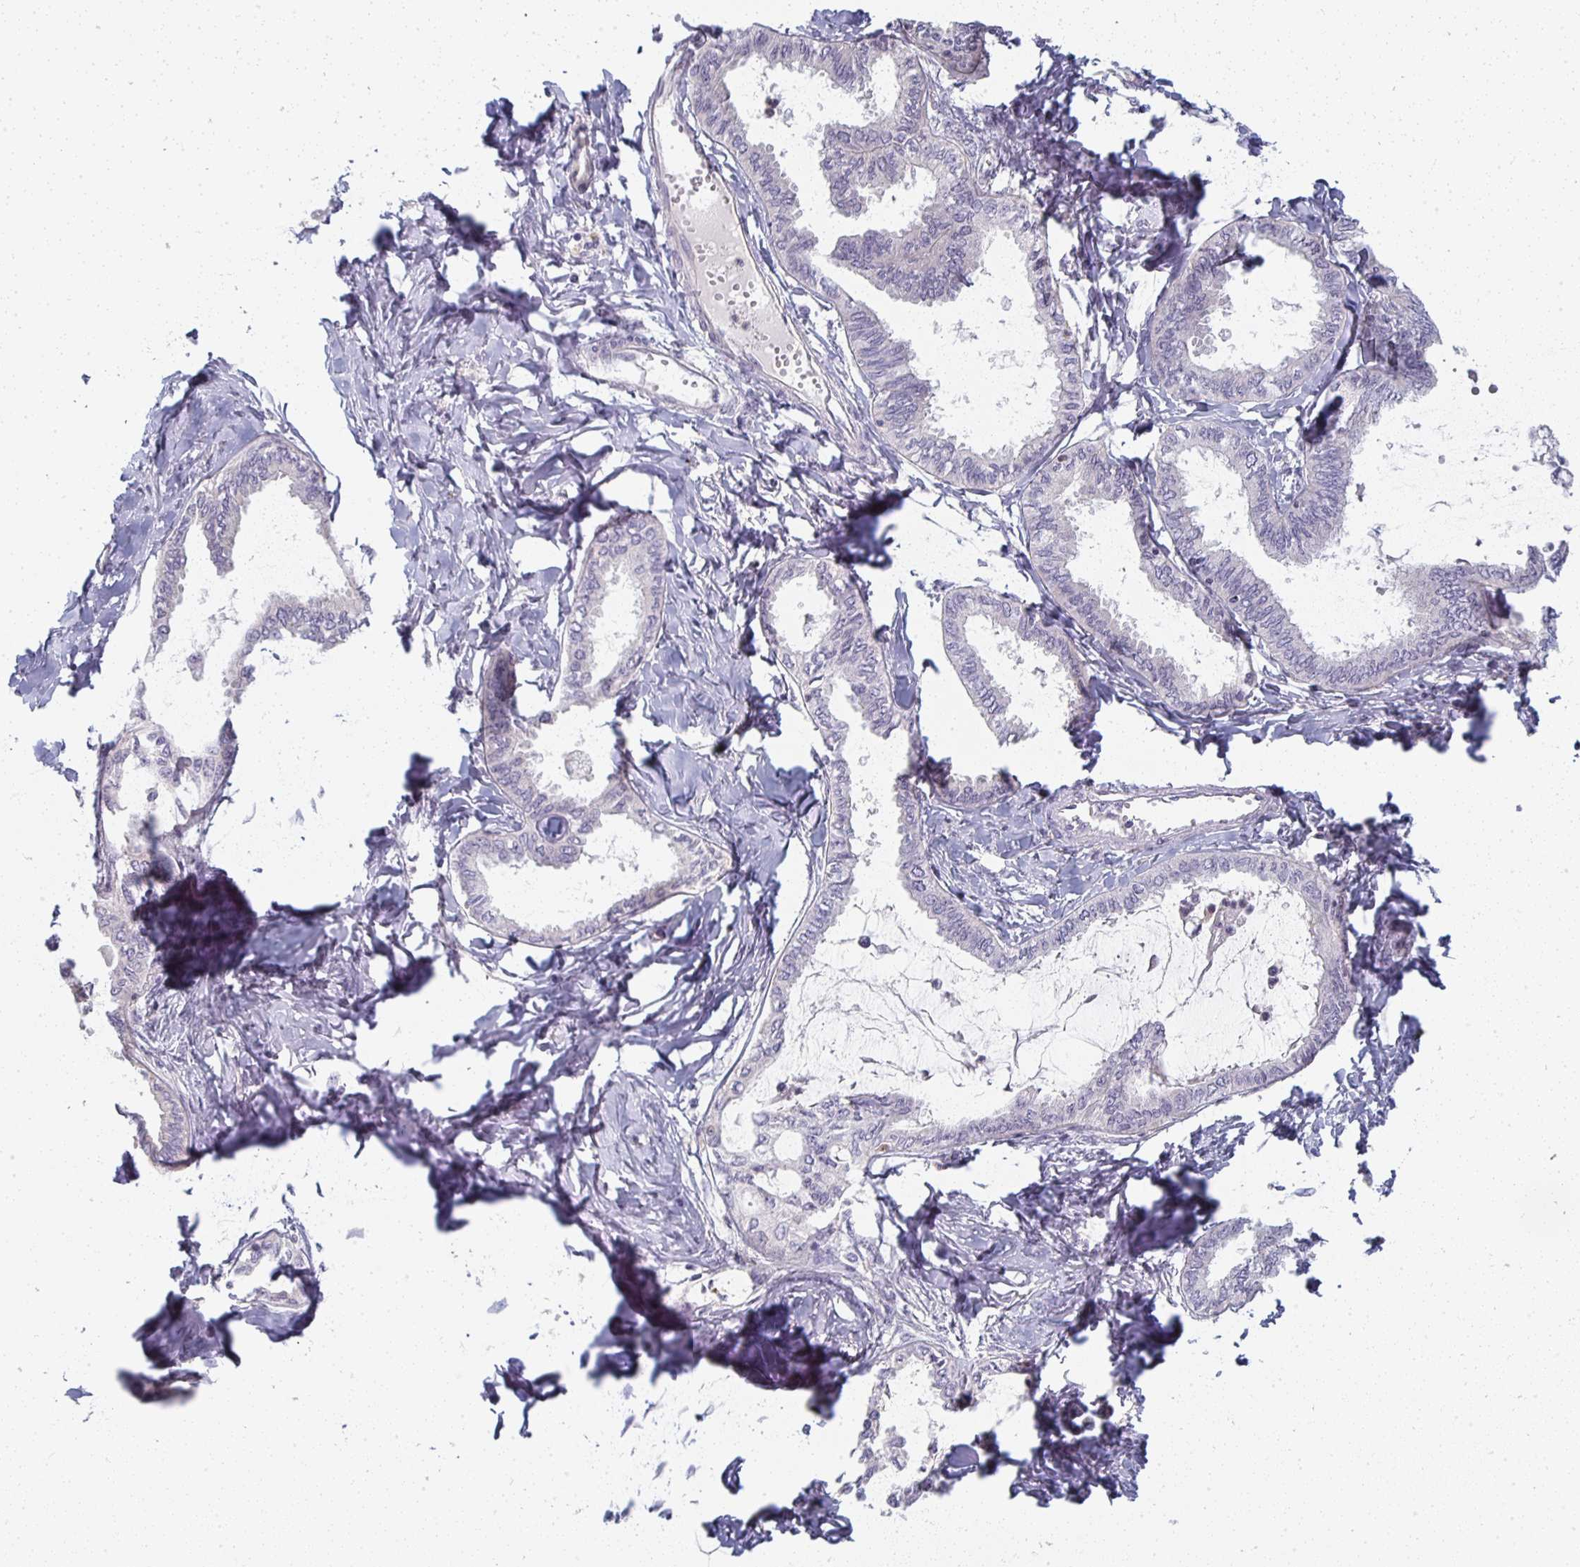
{"staining": {"intensity": "negative", "quantity": "none", "location": "none"}, "tissue": "ovarian cancer", "cell_type": "Tumor cells", "image_type": "cancer", "snomed": [{"axis": "morphology", "description": "Carcinoma, endometroid"}, {"axis": "topography", "description": "Ovary"}], "caption": "Immunohistochemistry (IHC) of ovarian endometroid carcinoma exhibits no expression in tumor cells.", "gene": "CTHRC1", "patient": {"sex": "female", "age": 70}}